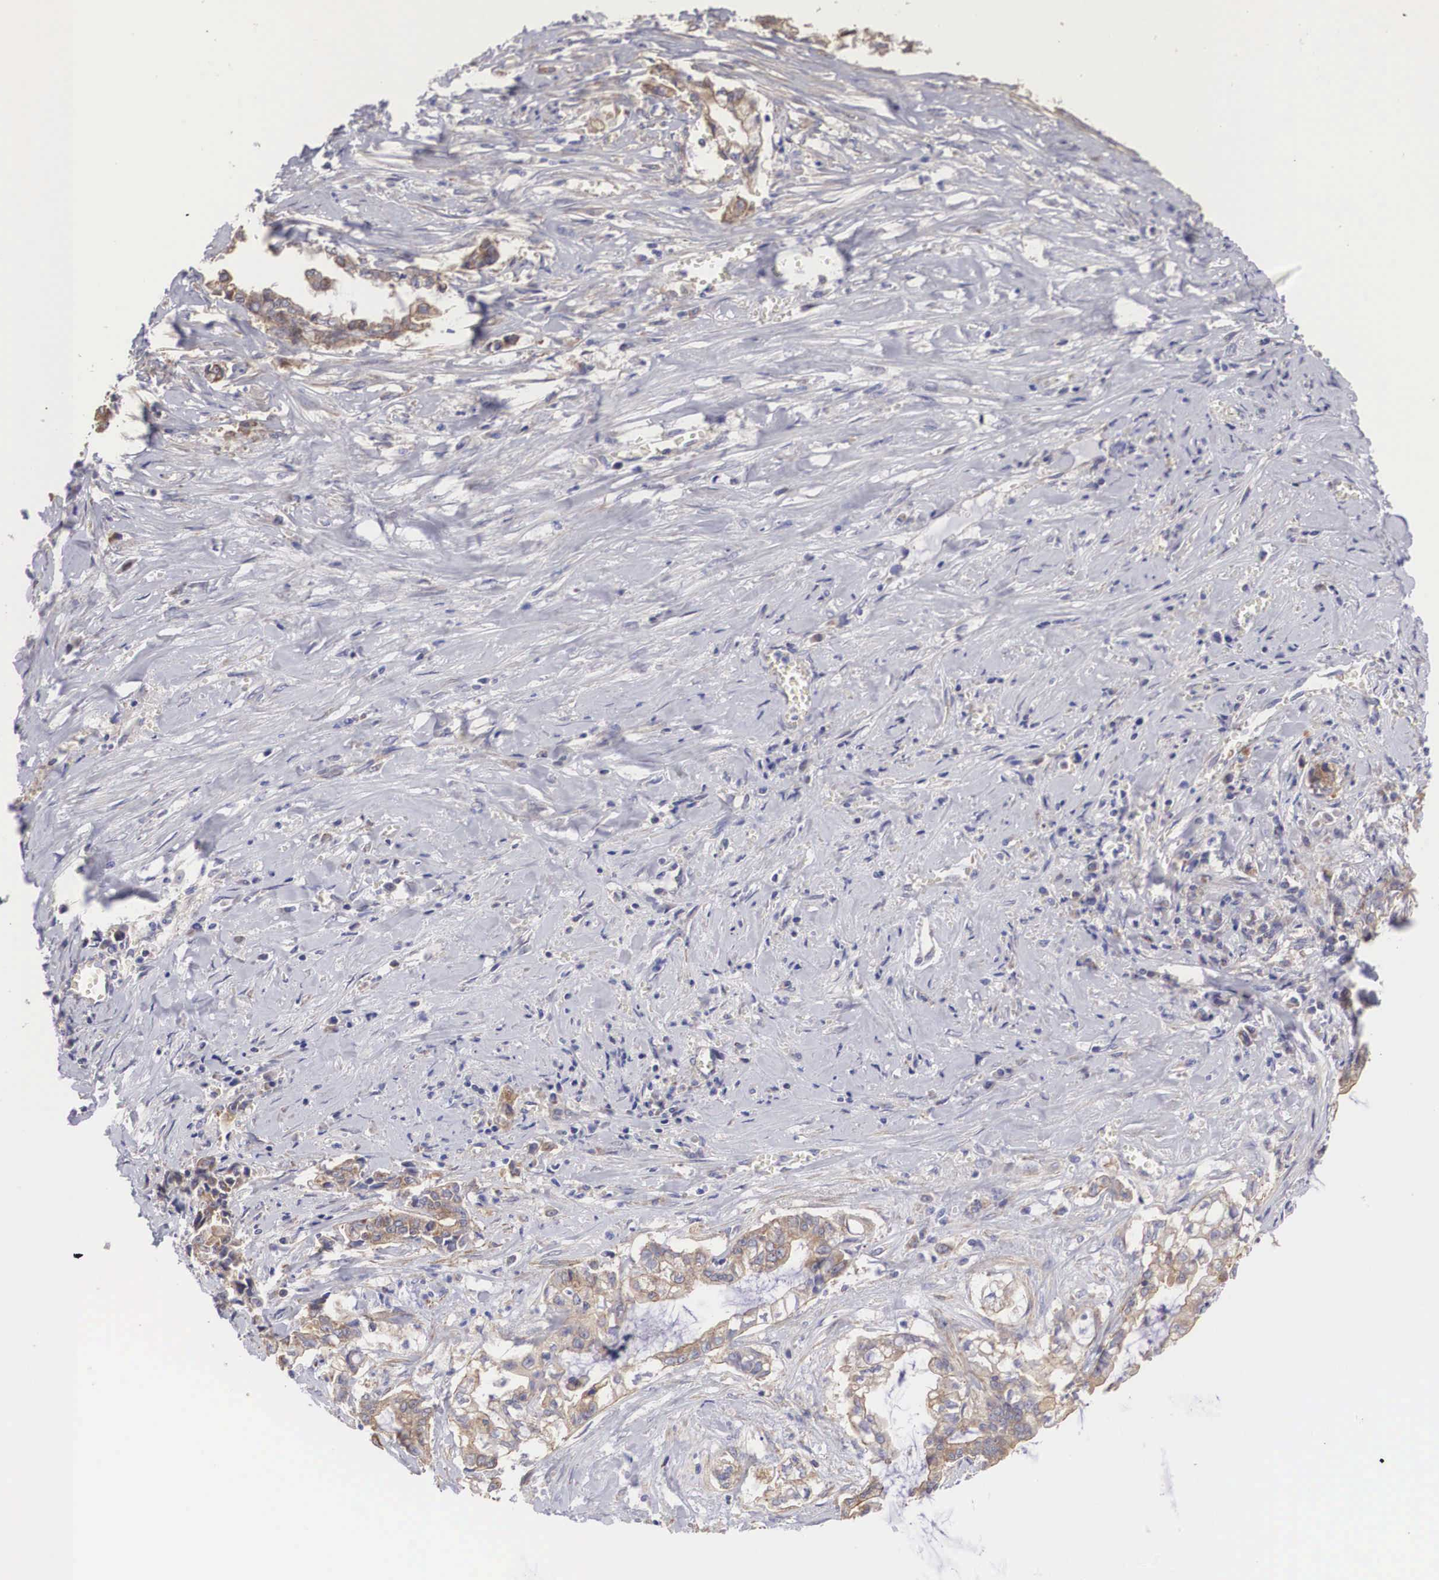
{"staining": {"intensity": "moderate", "quantity": "25%-75%", "location": "cytoplasmic/membranous"}, "tissue": "liver cancer", "cell_type": "Tumor cells", "image_type": "cancer", "snomed": [{"axis": "morphology", "description": "Cholangiocarcinoma"}, {"axis": "topography", "description": "Liver"}], "caption": "Immunohistochemical staining of human cholangiocarcinoma (liver) exhibits moderate cytoplasmic/membranous protein expression in approximately 25%-75% of tumor cells.", "gene": "TXLNG", "patient": {"sex": "male", "age": 57}}